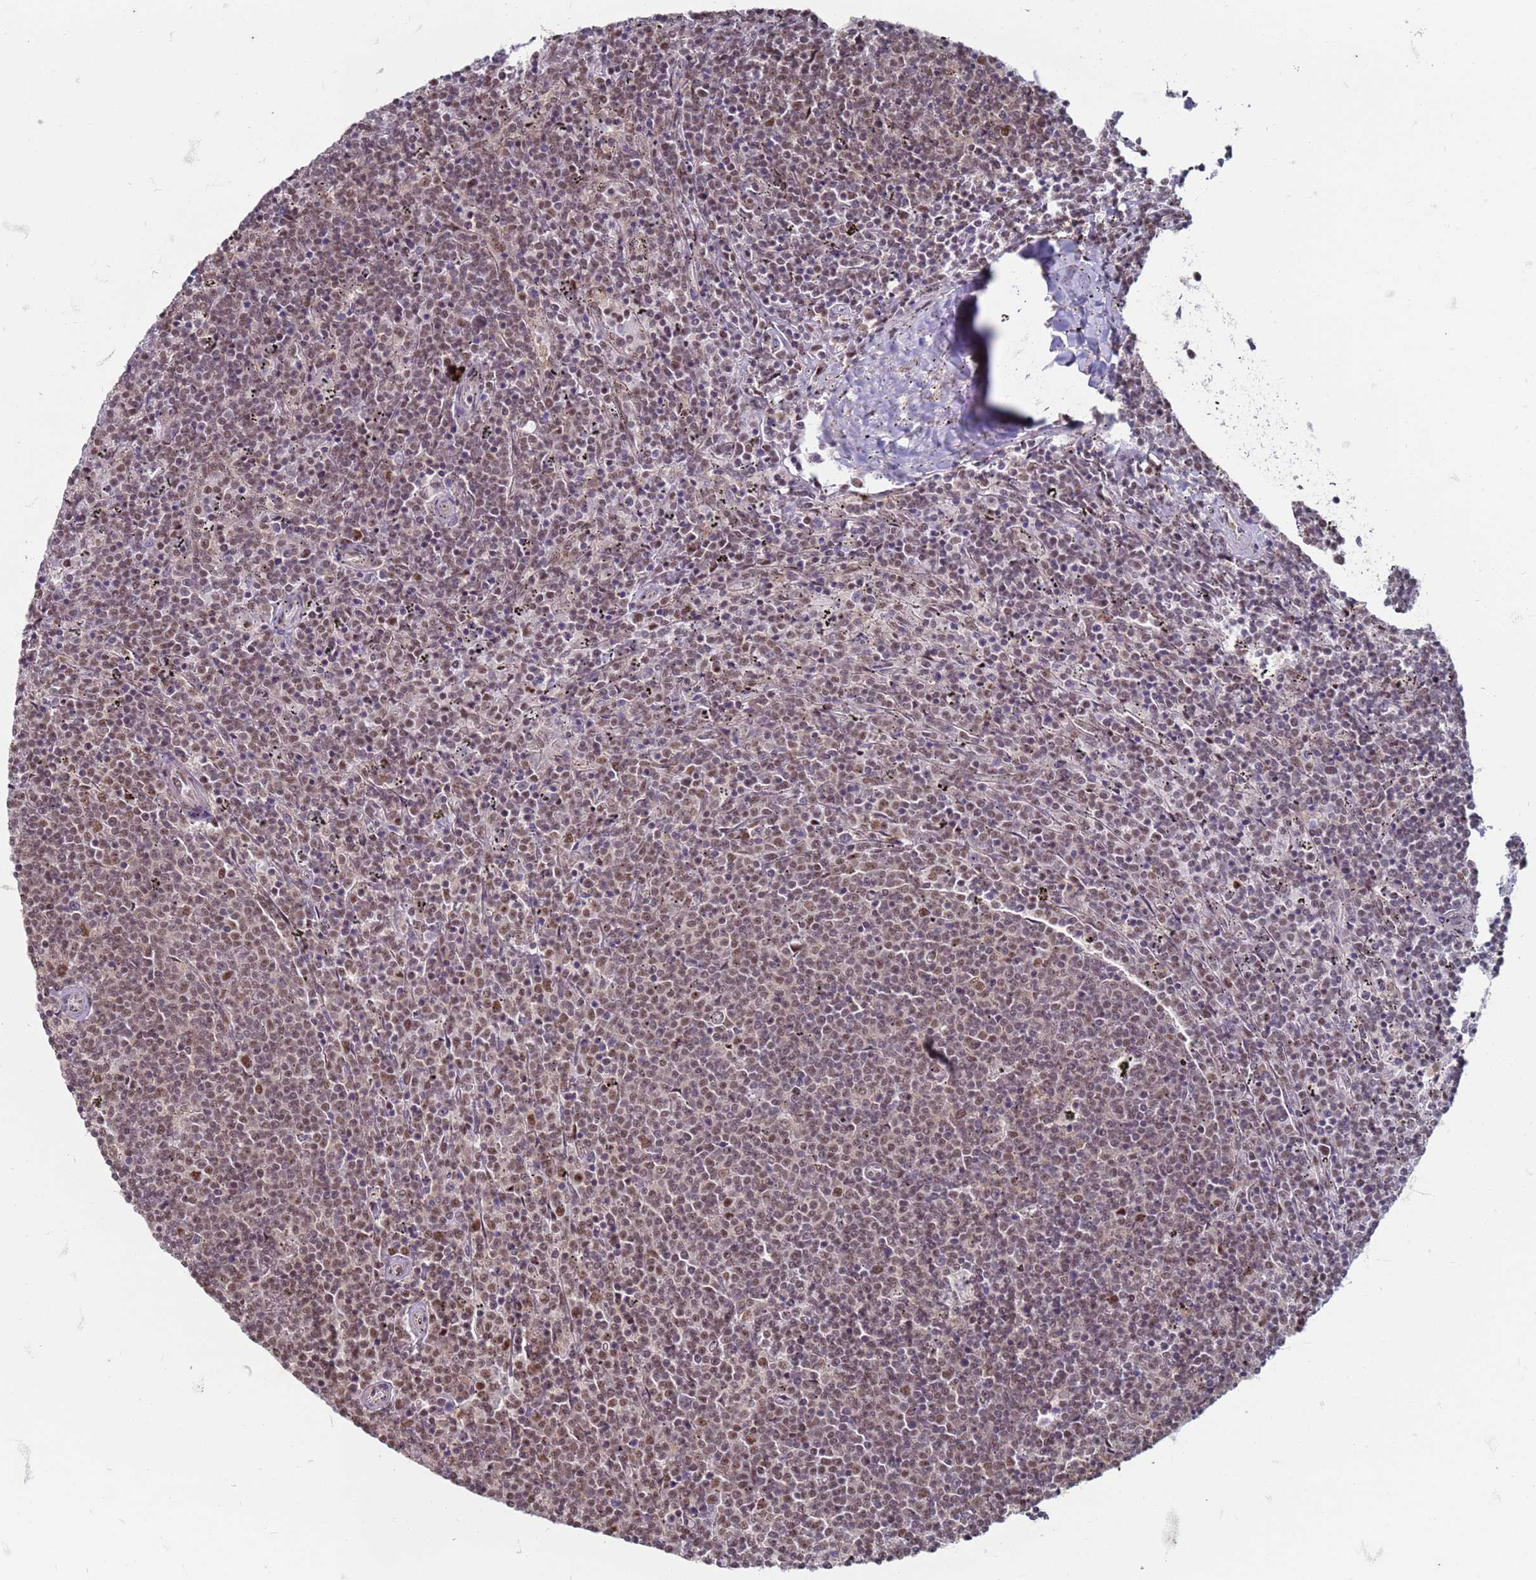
{"staining": {"intensity": "moderate", "quantity": ">75%", "location": "nuclear"}, "tissue": "lymphoma", "cell_type": "Tumor cells", "image_type": "cancer", "snomed": [{"axis": "morphology", "description": "Malignant lymphoma, non-Hodgkin's type, Low grade"}, {"axis": "topography", "description": "Spleen"}], "caption": "A high-resolution micrograph shows immunohistochemistry staining of lymphoma, which reveals moderate nuclear positivity in approximately >75% of tumor cells.", "gene": "TRMT6", "patient": {"sex": "female", "age": 50}}